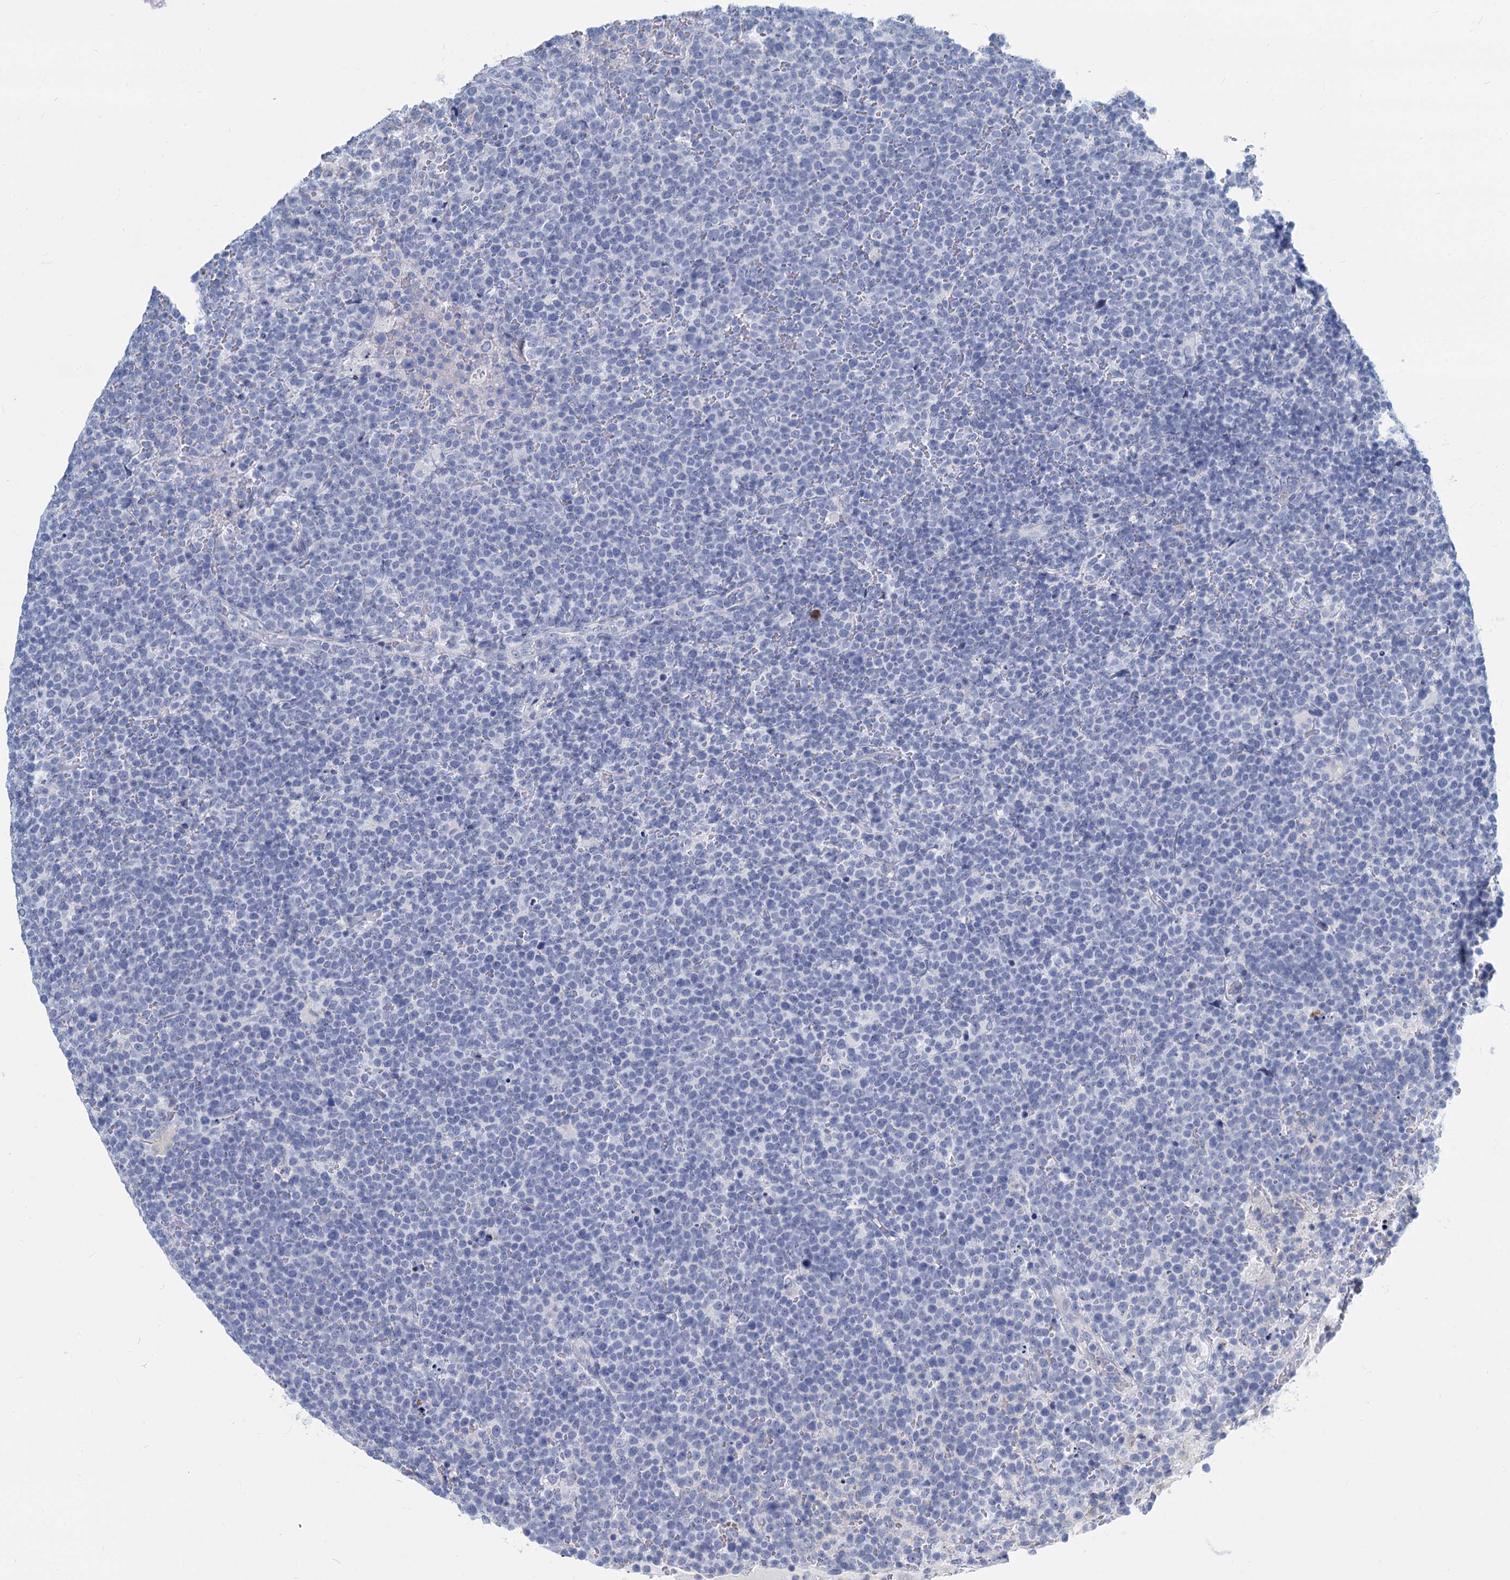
{"staining": {"intensity": "negative", "quantity": "none", "location": "none"}, "tissue": "lymphoma", "cell_type": "Tumor cells", "image_type": "cancer", "snomed": [{"axis": "morphology", "description": "Malignant lymphoma, non-Hodgkin's type, High grade"}, {"axis": "topography", "description": "Lymph node"}], "caption": "There is no significant expression in tumor cells of high-grade malignant lymphoma, non-Hodgkin's type.", "gene": "GSTM3", "patient": {"sex": "male", "age": 61}}